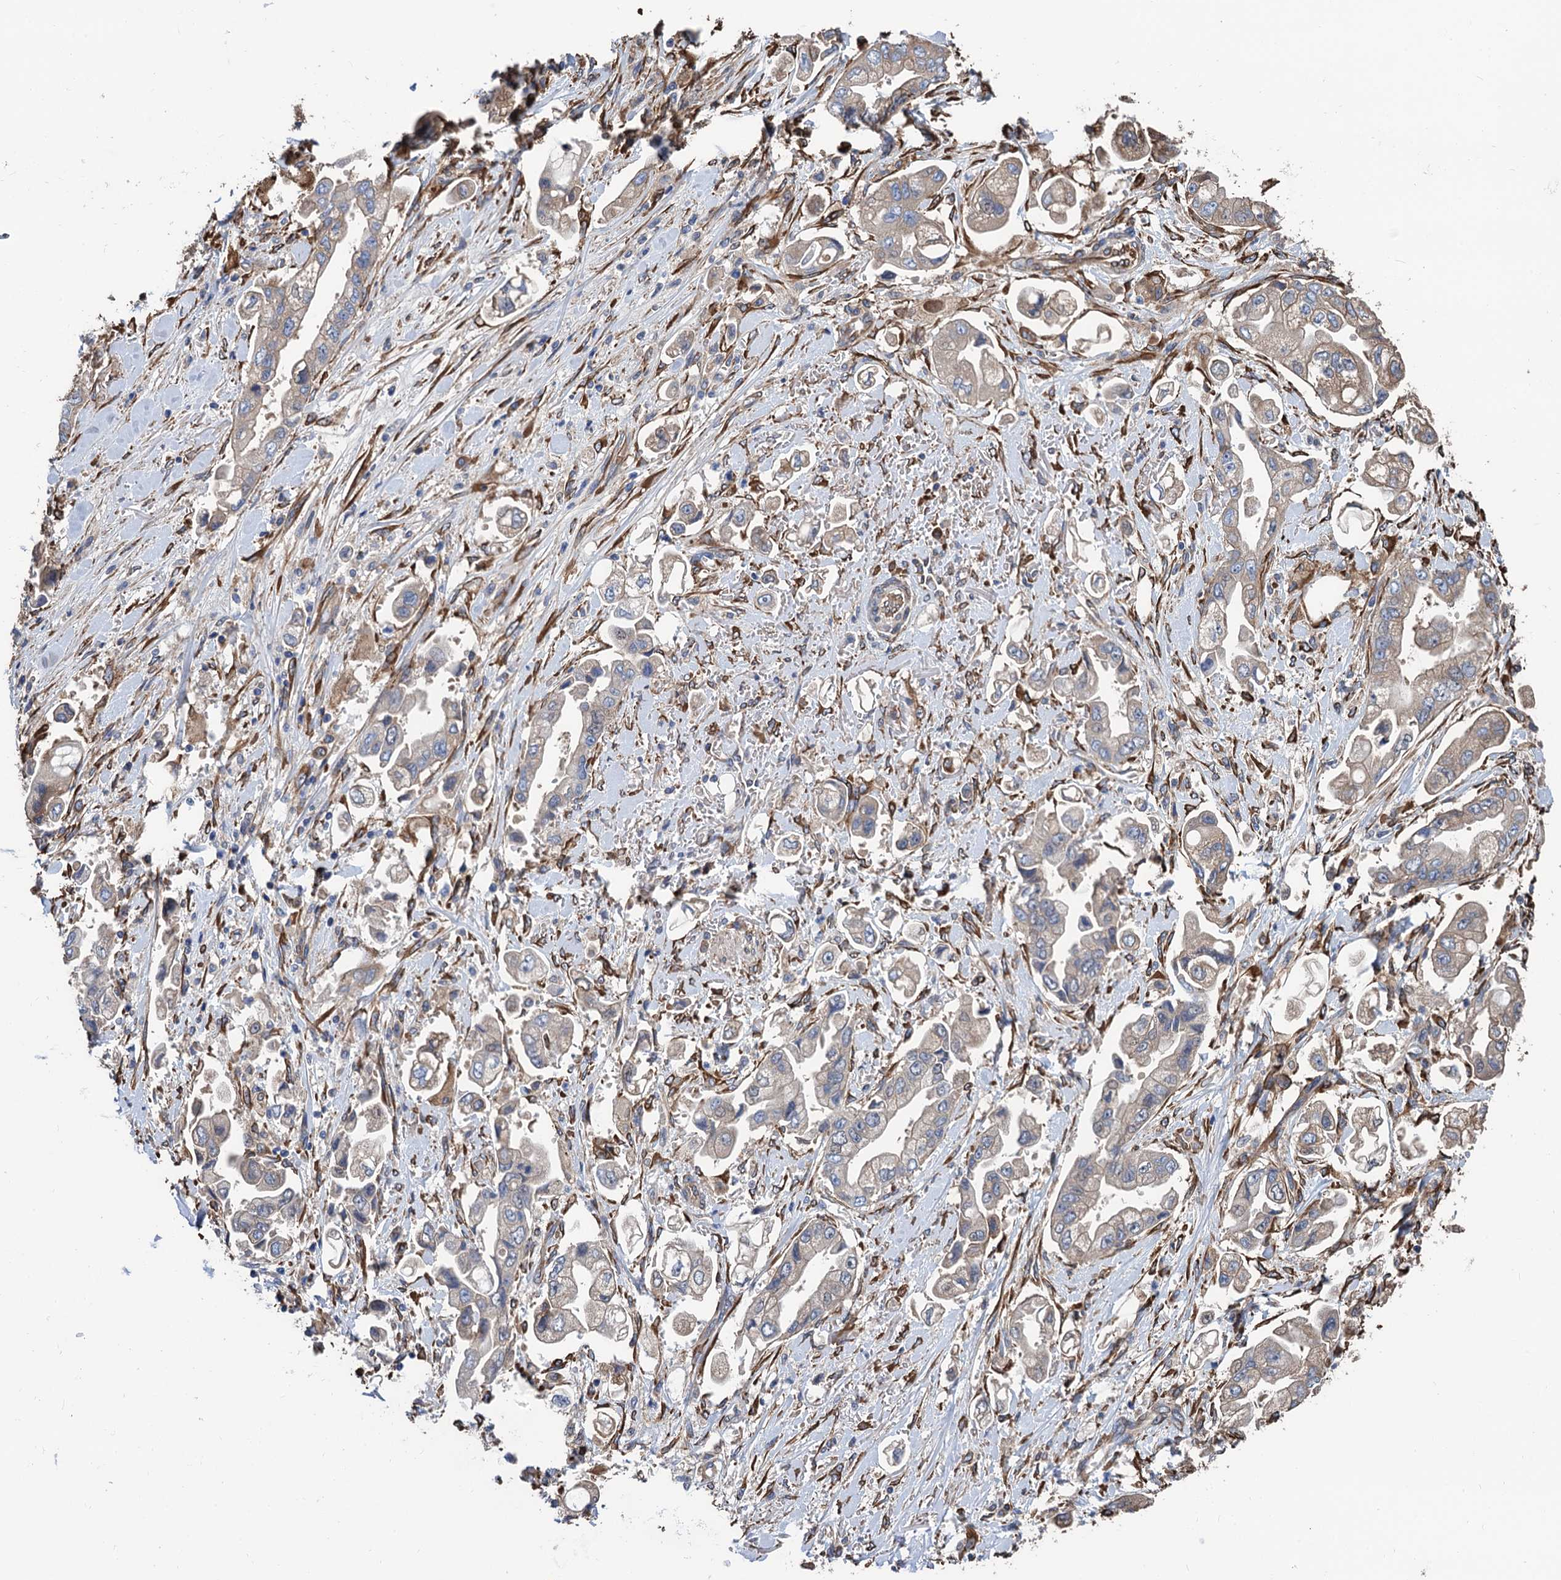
{"staining": {"intensity": "weak", "quantity": "<25%", "location": "cytoplasmic/membranous"}, "tissue": "stomach cancer", "cell_type": "Tumor cells", "image_type": "cancer", "snomed": [{"axis": "morphology", "description": "Adenocarcinoma, NOS"}, {"axis": "topography", "description": "Stomach"}], "caption": "This is an IHC photomicrograph of adenocarcinoma (stomach). There is no staining in tumor cells.", "gene": "CNNM1", "patient": {"sex": "male", "age": 62}}